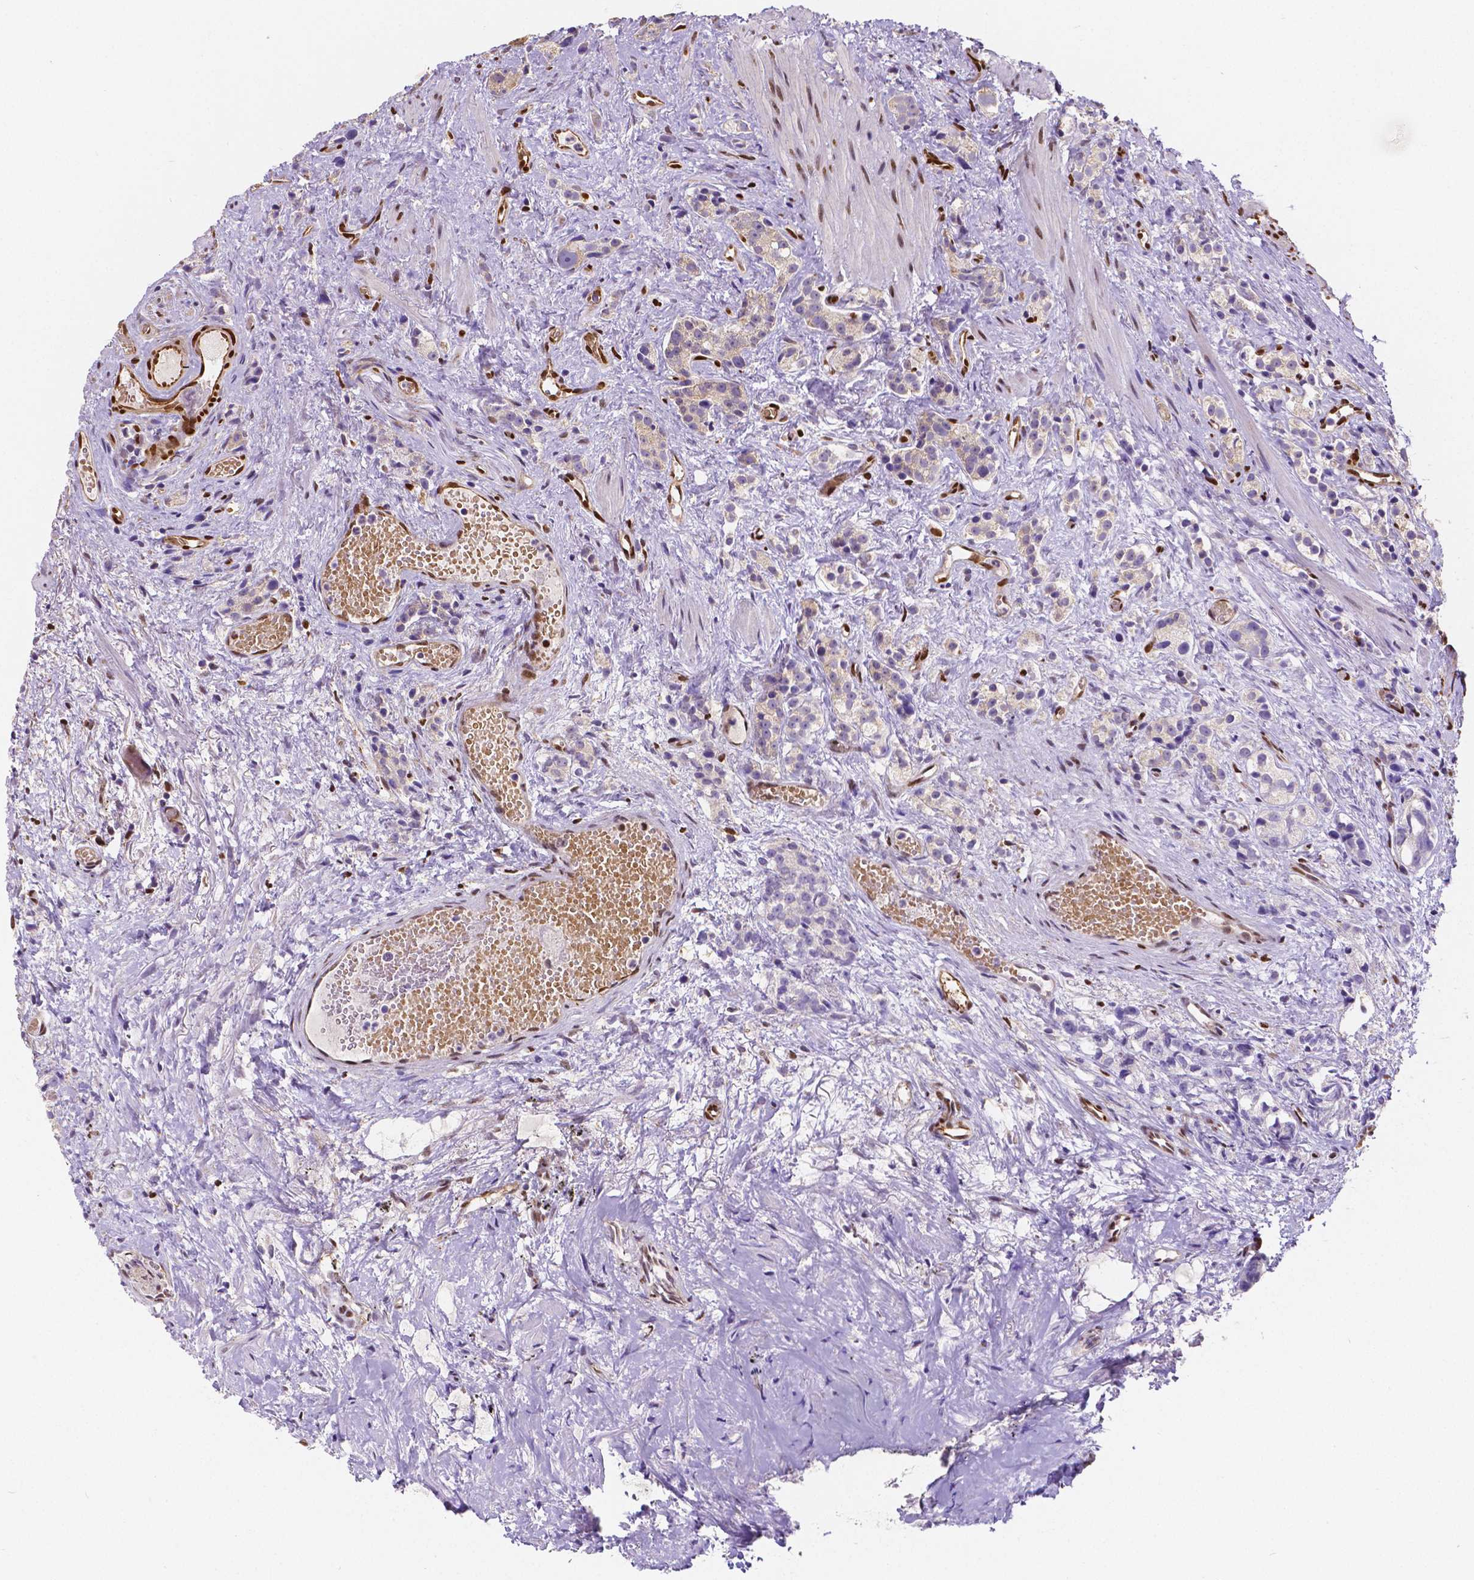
{"staining": {"intensity": "weak", "quantity": "<25%", "location": "cytoplasmic/membranous"}, "tissue": "prostate cancer", "cell_type": "Tumor cells", "image_type": "cancer", "snomed": [{"axis": "morphology", "description": "Adenocarcinoma, High grade"}, {"axis": "topography", "description": "Prostate"}], "caption": "The histopathology image demonstrates no significant staining in tumor cells of prostate cancer (high-grade adenocarcinoma).", "gene": "MEF2C", "patient": {"sex": "male", "age": 53}}